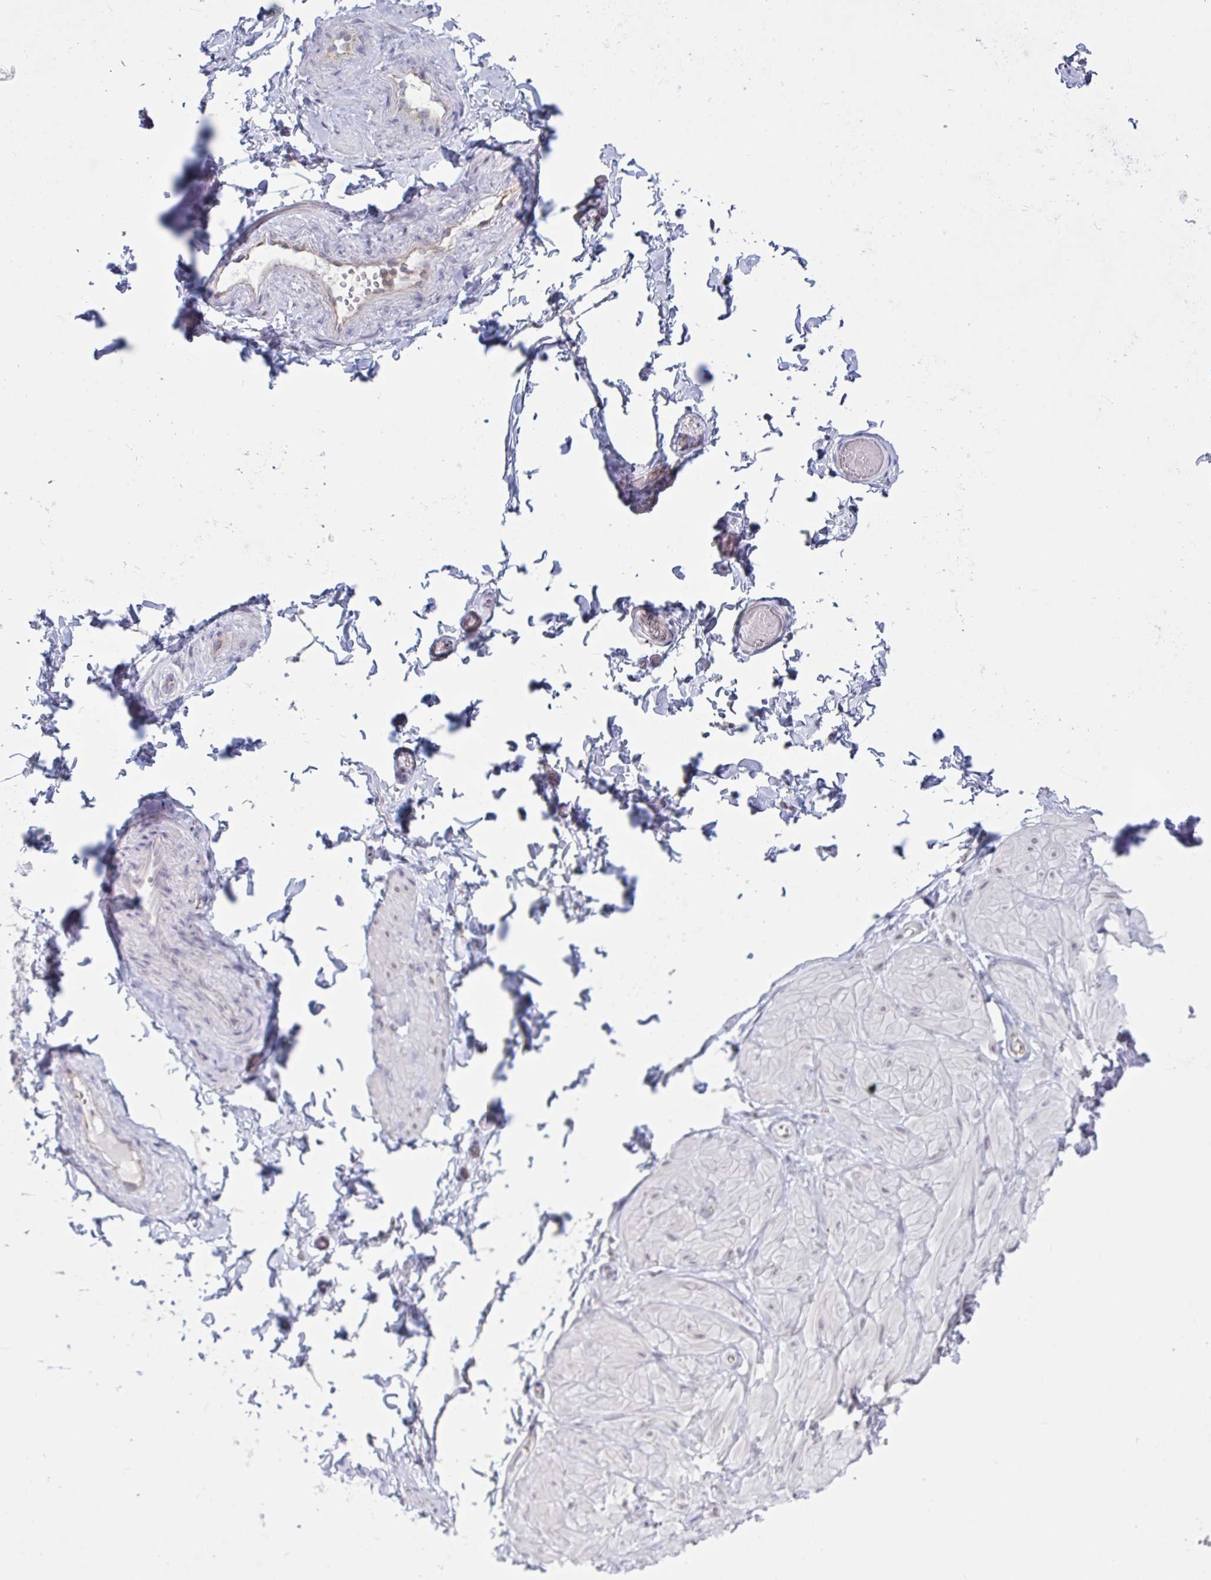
{"staining": {"intensity": "negative", "quantity": "none", "location": "none"}, "tissue": "adipose tissue", "cell_type": "Adipocytes", "image_type": "normal", "snomed": [{"axis": "morphology", "description": "Normal tissue, NOS"}, {"axis": "topography", "description": "Epididymis, spermatic cord, NOS"}, {"axis": "topography", "description": "Epididymis"}, {"axis": "topography", "description": "Peripheral nerve tissue"}], "caption": "Immunohistochemical staining of normal human adipose tissue exhibits no significant positivity in adipocytes.", "gene": "TANK", "patient": {"sex": "male", "age": 29}}